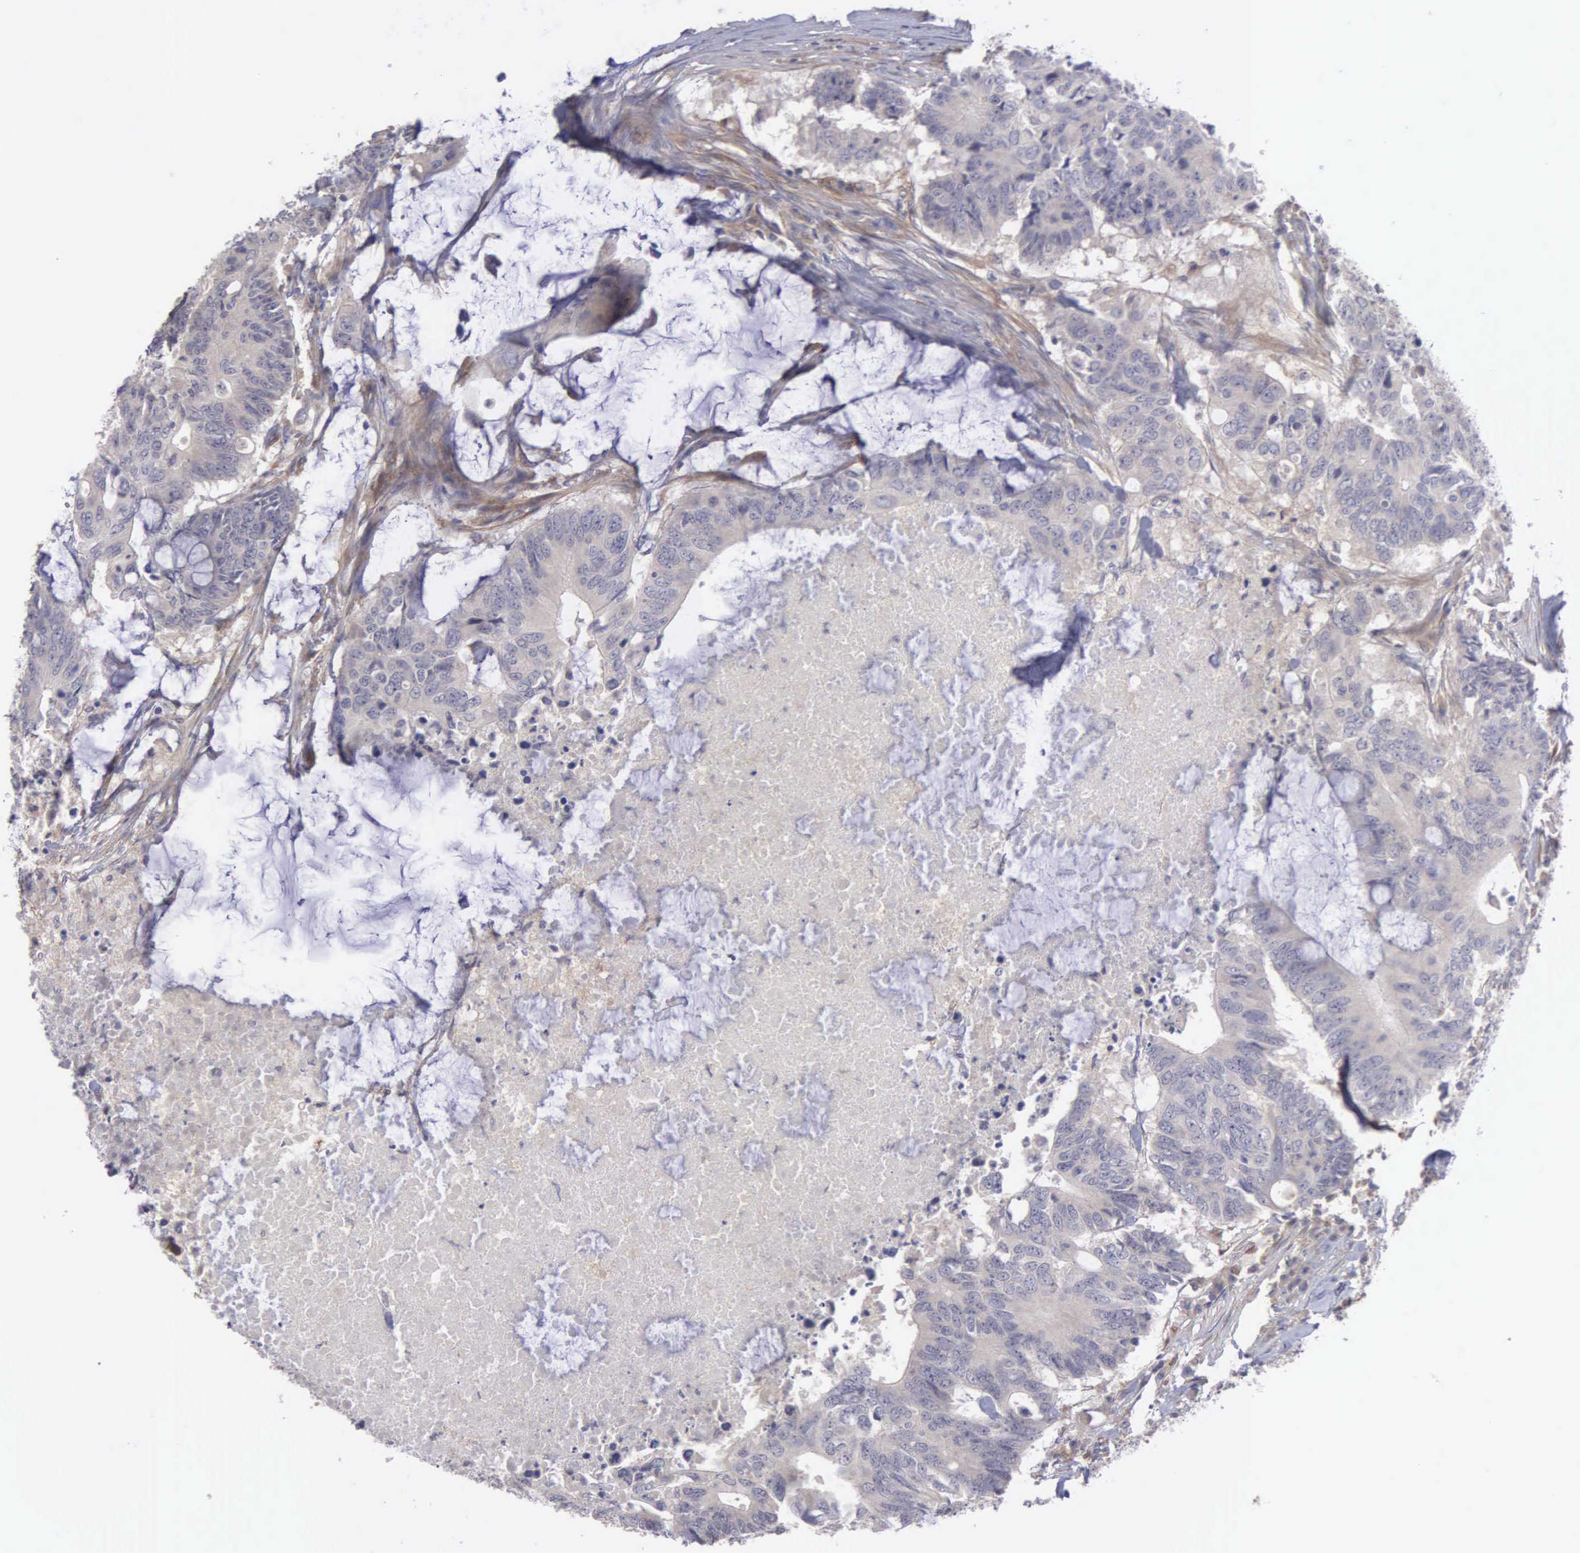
{"staining": {"intensity": "weak", "quantity": ">75%", "location": "cytoplasmic/membranous"}, "tissue": "colorectal cancer", "cell_type": "Tumor cells", "image_type": "cancer", "snomed": [{"axis": "morphology", "description": "Adenocarcinoma, NOS"}, {"axis": "topography", "description": "Colon"}], "caption": "Immunohistochemistry (IHC) (DAB (3,3'-diaminobenzidine)) staining of human colorectal cancer (adenocarcinoma) demonstrates weak cytoplasmic/membranous protein positivity in approximately >75% of tumor cells. Immunohistochemistry (IHC) stains the protein in brown and the nuclei are stained blue.", "gene": "RTL10", "patient": {"sex": "male", "age": 71}}